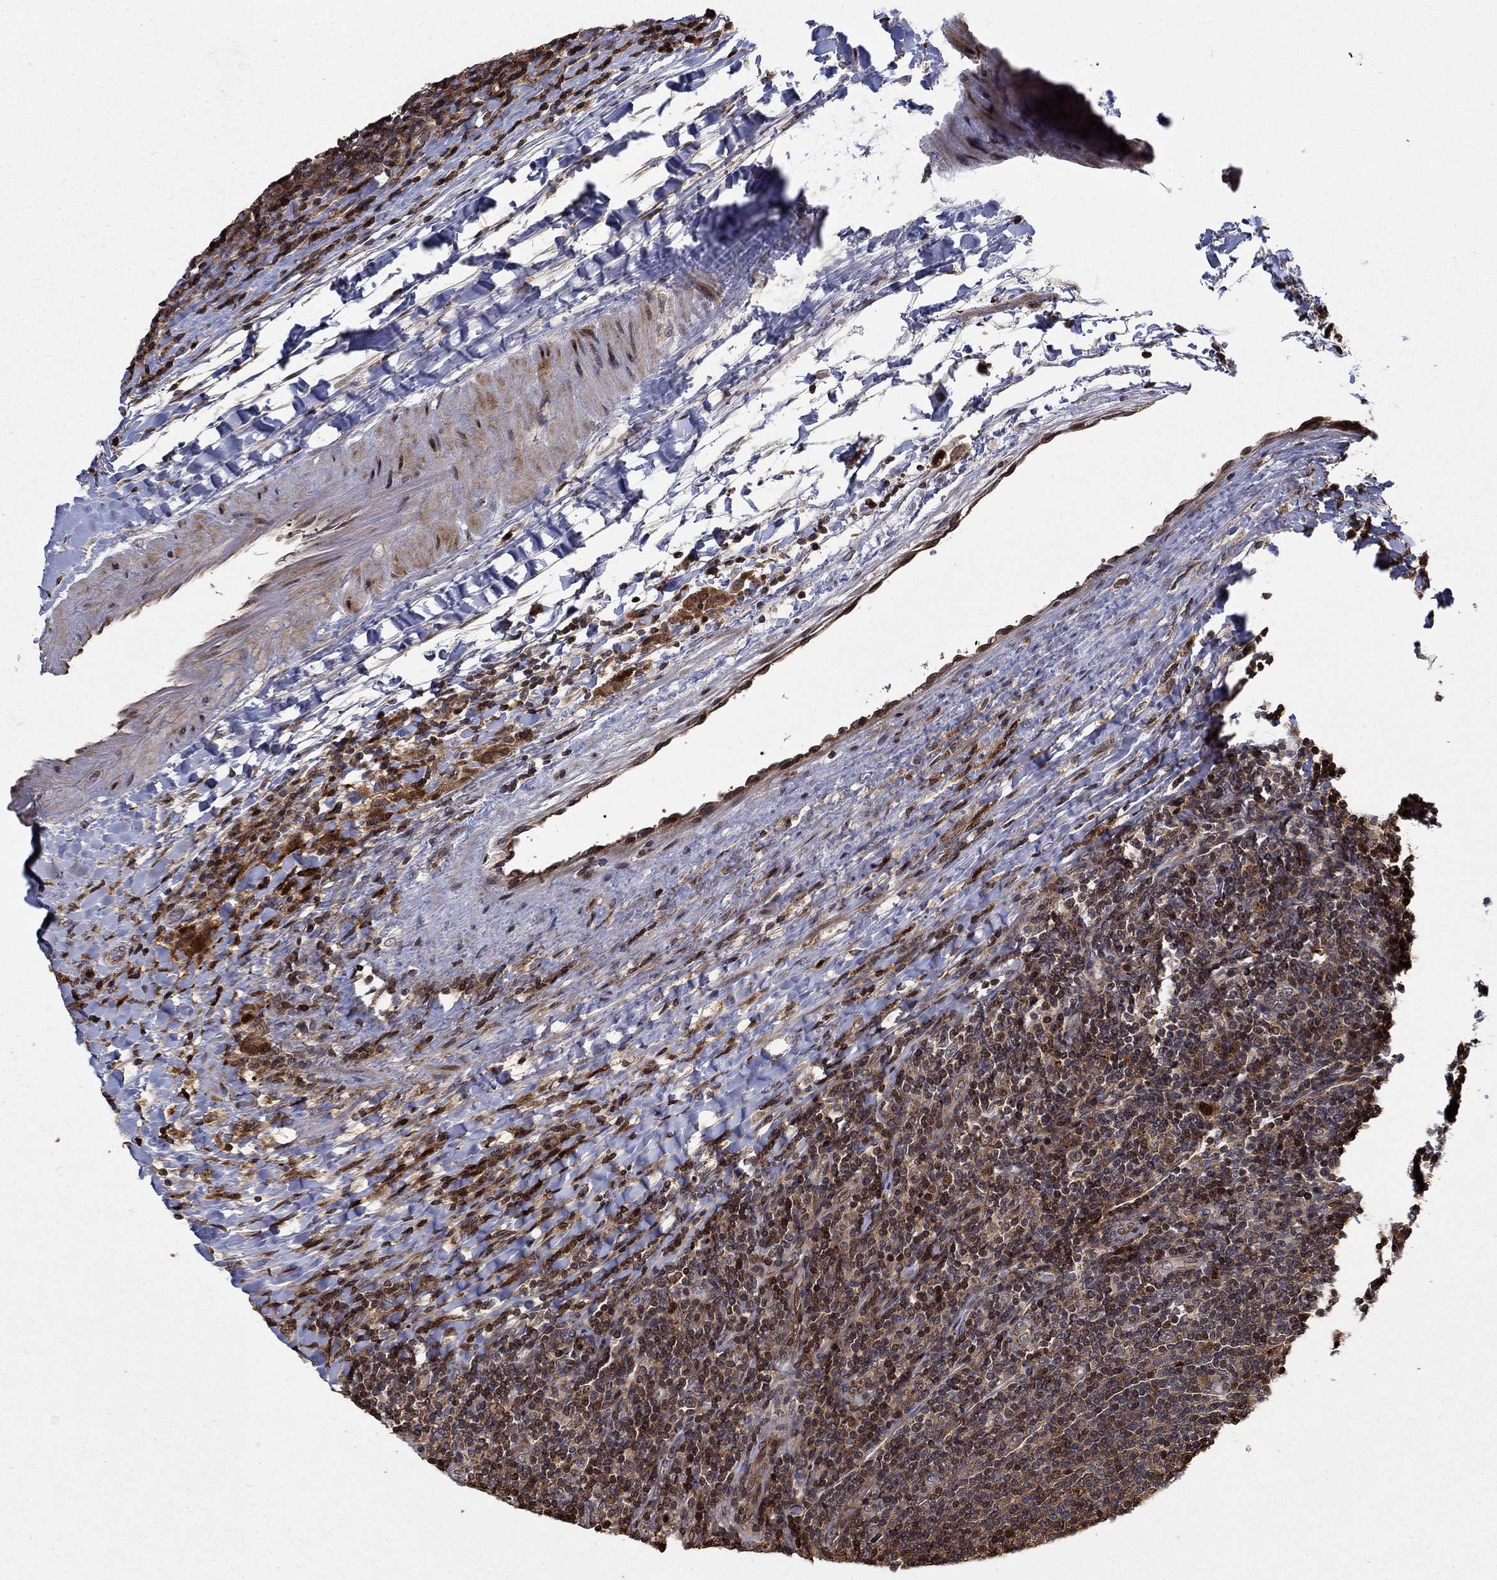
{"staining": {"intensity": "strong", "quantity": "25%-75%", "location": "nuclear"}, "tissue": "lymphoma", "cell_type": "Tumor cells", "image_type": "cancer", "snomed": [{"axis": "morphology", "description": "Hodgkin's disease, NOS"}, {"axis": "topography", "description": "Lymph node"}], "caption": "Tumor cells demonstrate high levels of strong nuclear expression in about 25%-75% of cells in human Hodgkin's disease.", "gene": "LPCAT4", "patient": {"sex": "male", "age": 40}}